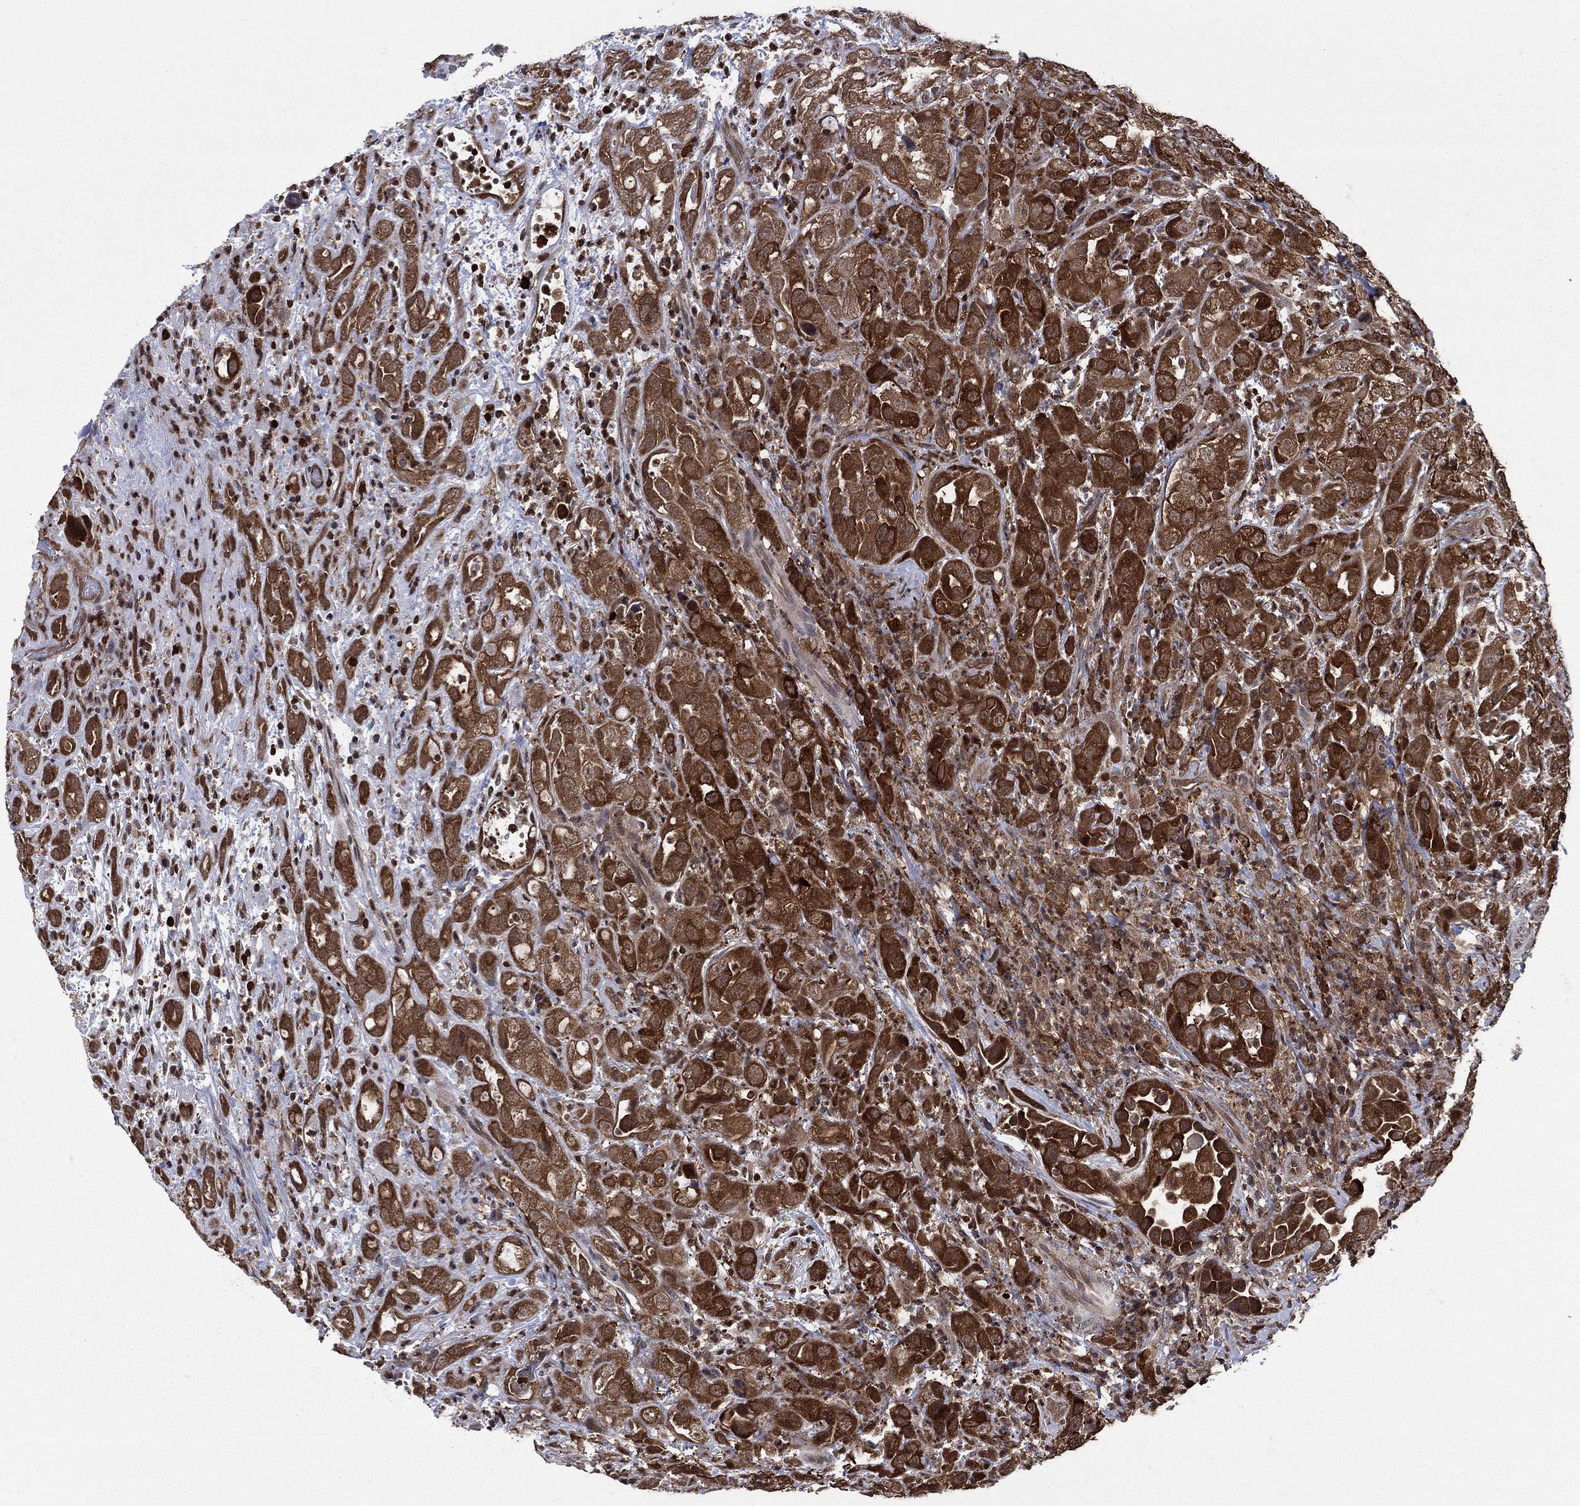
{"staining": {"intensity": "strong", "quantity": ">75%", "location": "cytoplasmic/membranous"}, "tissue": "urothelial cancer", "cell_type": "Tumor cells", "image_type": "cancer", "snomed": [{"axis": "morphology", "description": "Urothelial carcinoma, High grade"}, {"axis": "topography", "description": "Urinary bladder"}], "caption": "Protein staining exhibits strong cytoplasmic/membranous expression in approximately >75% of tumor cells in urothelial cancer. Using DAB (brown) and hematoxylin (blue) stains, captured at high magnification using brightfield microscopy.", "gene": "CACYBP", "patient": {"sex": "female", "age": 41}}